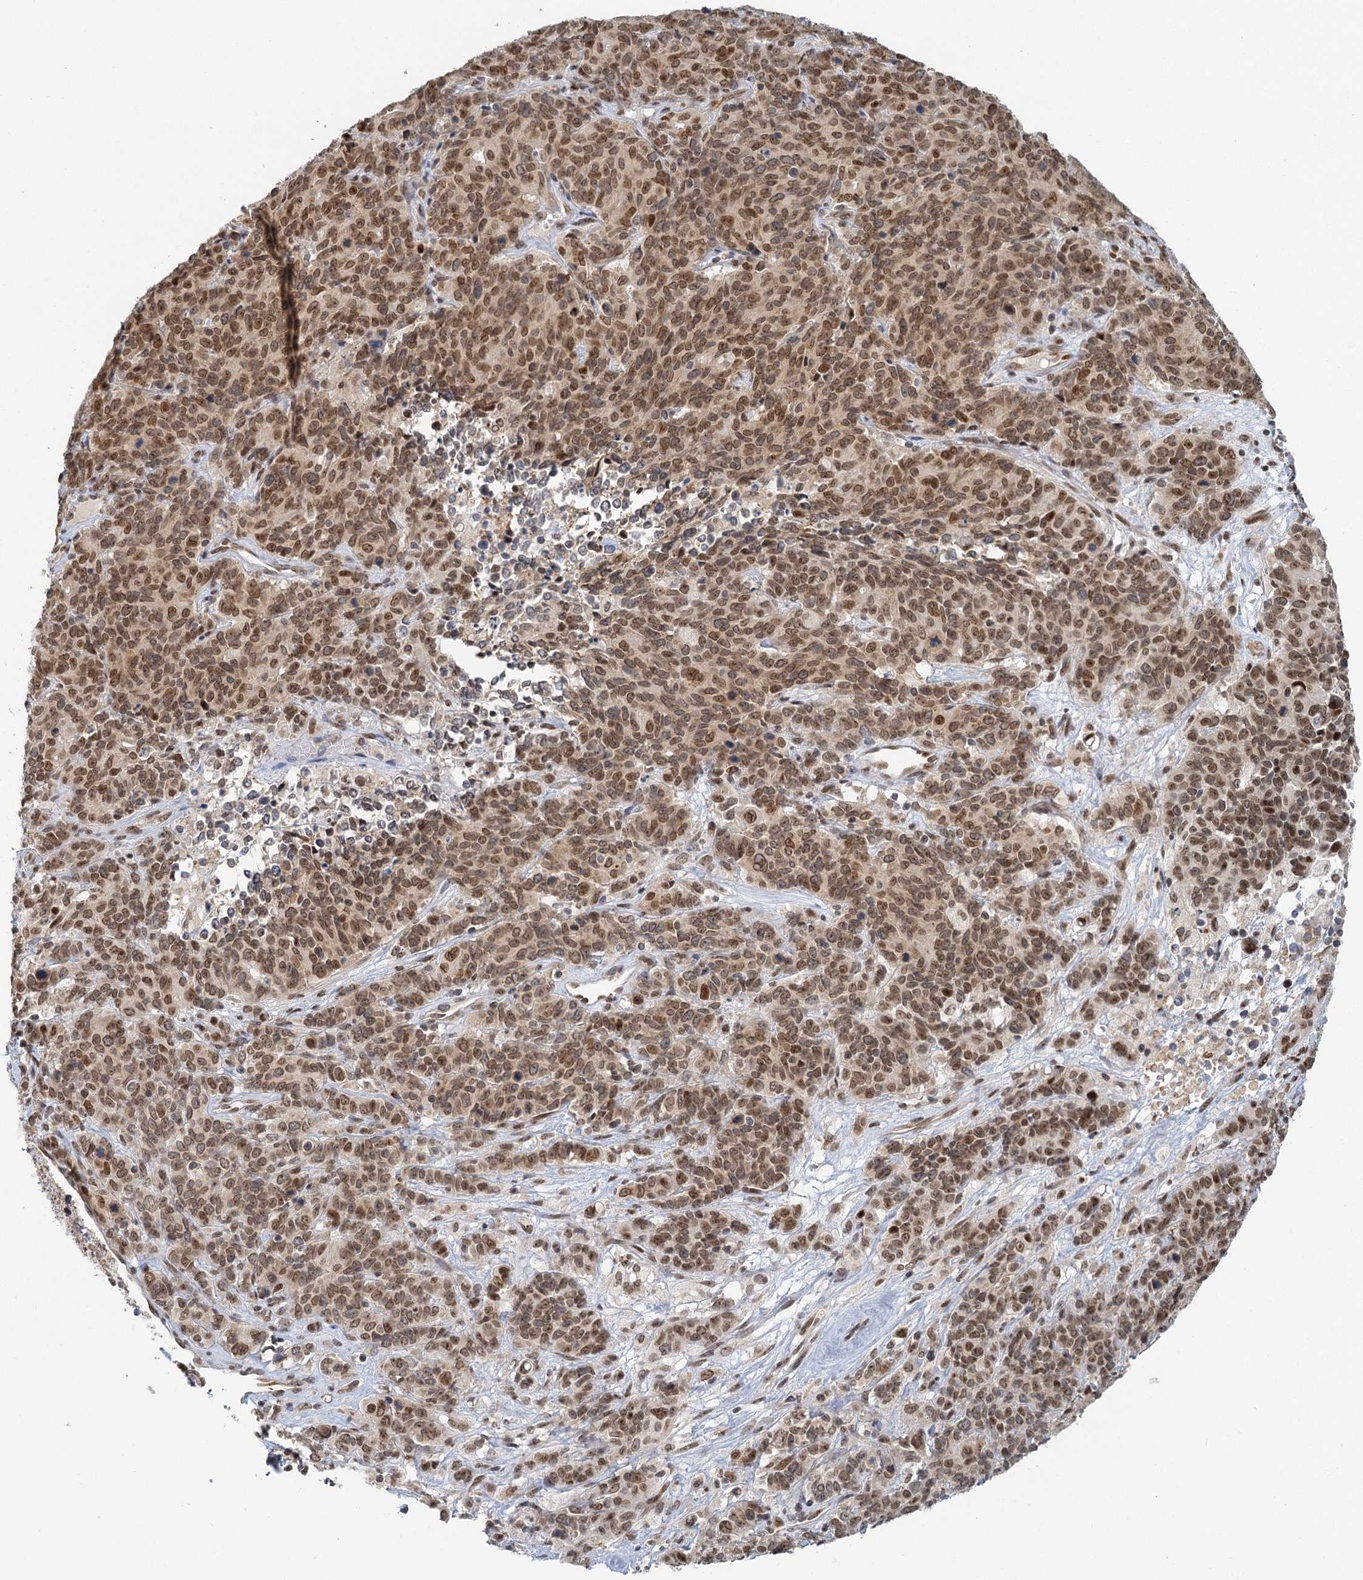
{"staining": {"intensity": "moderate", "quantity": ">75%", "location": "nuclear"}, "tissue": "cervical cancer", "cell_type": "Tumor cells", "image_type": "cancer", "snomed": [{"axis": "morphology", "description": "Squamous cell carcinoma, NOS"}, {"axis": "topography", "description": "Cervix"}], "caption": "Immunohistochemical staining of human cervical cancer (squamous cell carcinoma) demonstrates medium levels of moderate nuclear protein positivity in about >75% of tumor cells.", "gene": "TREX1", "patient": {"sex": "female", "age": 60}}